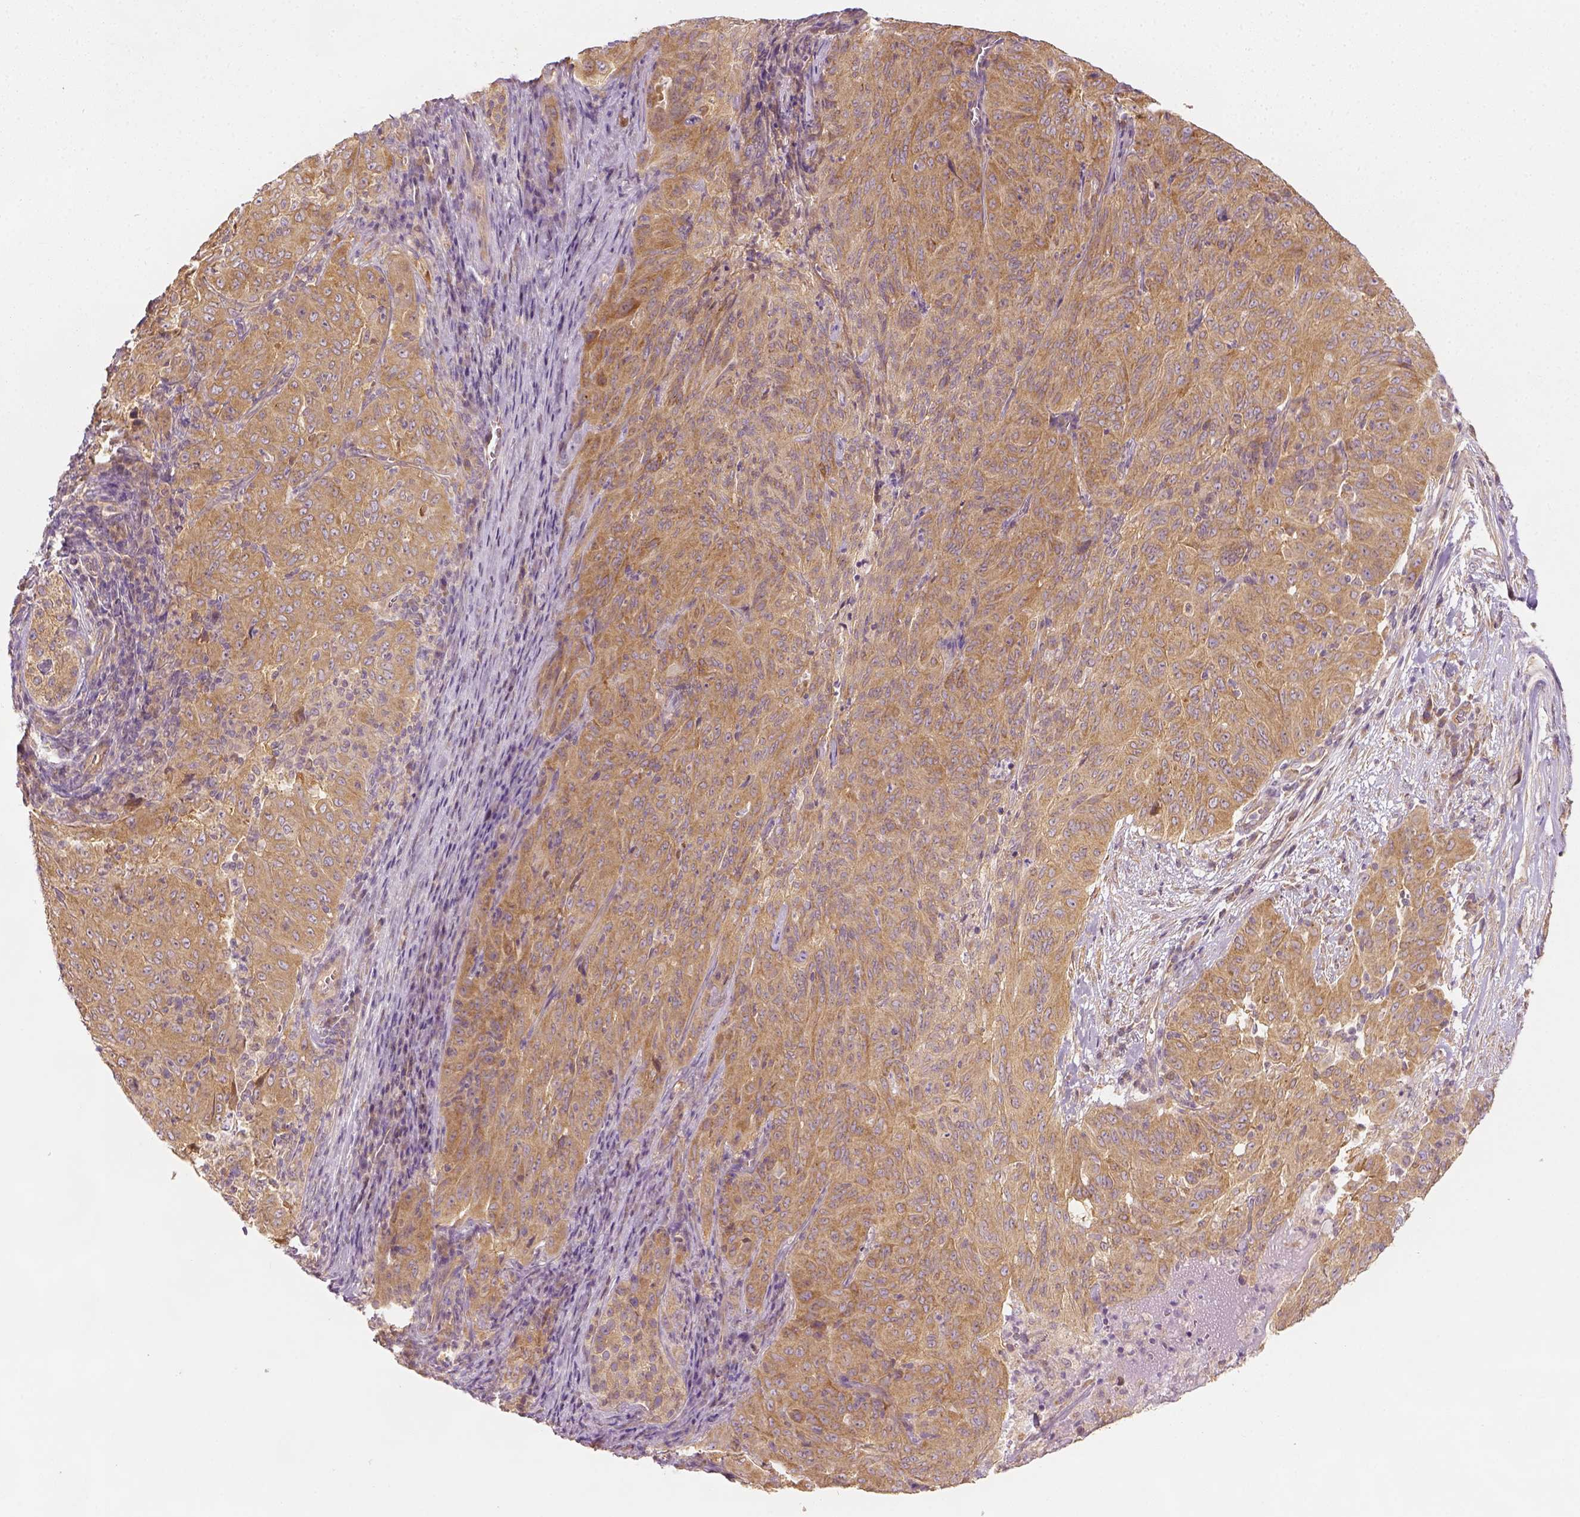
{"staining": {"intensity": "moderate", "quantity": ">75%", "location": "cytoplasmic/membranous"}, "tissue": "pancreatic cancer", "cell_type": "Tumor cells", "image_type": "cancer", "snomed": [{"axis": "morphology", "description": "Adenocarcinoma, NOS"}, {"axis": "topography", "description": "Pancreas"}], "caption": "The micrograph demonstrates a brown stain indicating the presence of a protein in the cytoplasmic/membranous of tumor cells in pancreatic cancer (adenocarcinoma).", "gene": "PAIP1", "patient": {"sex": "male", "age": 63}}